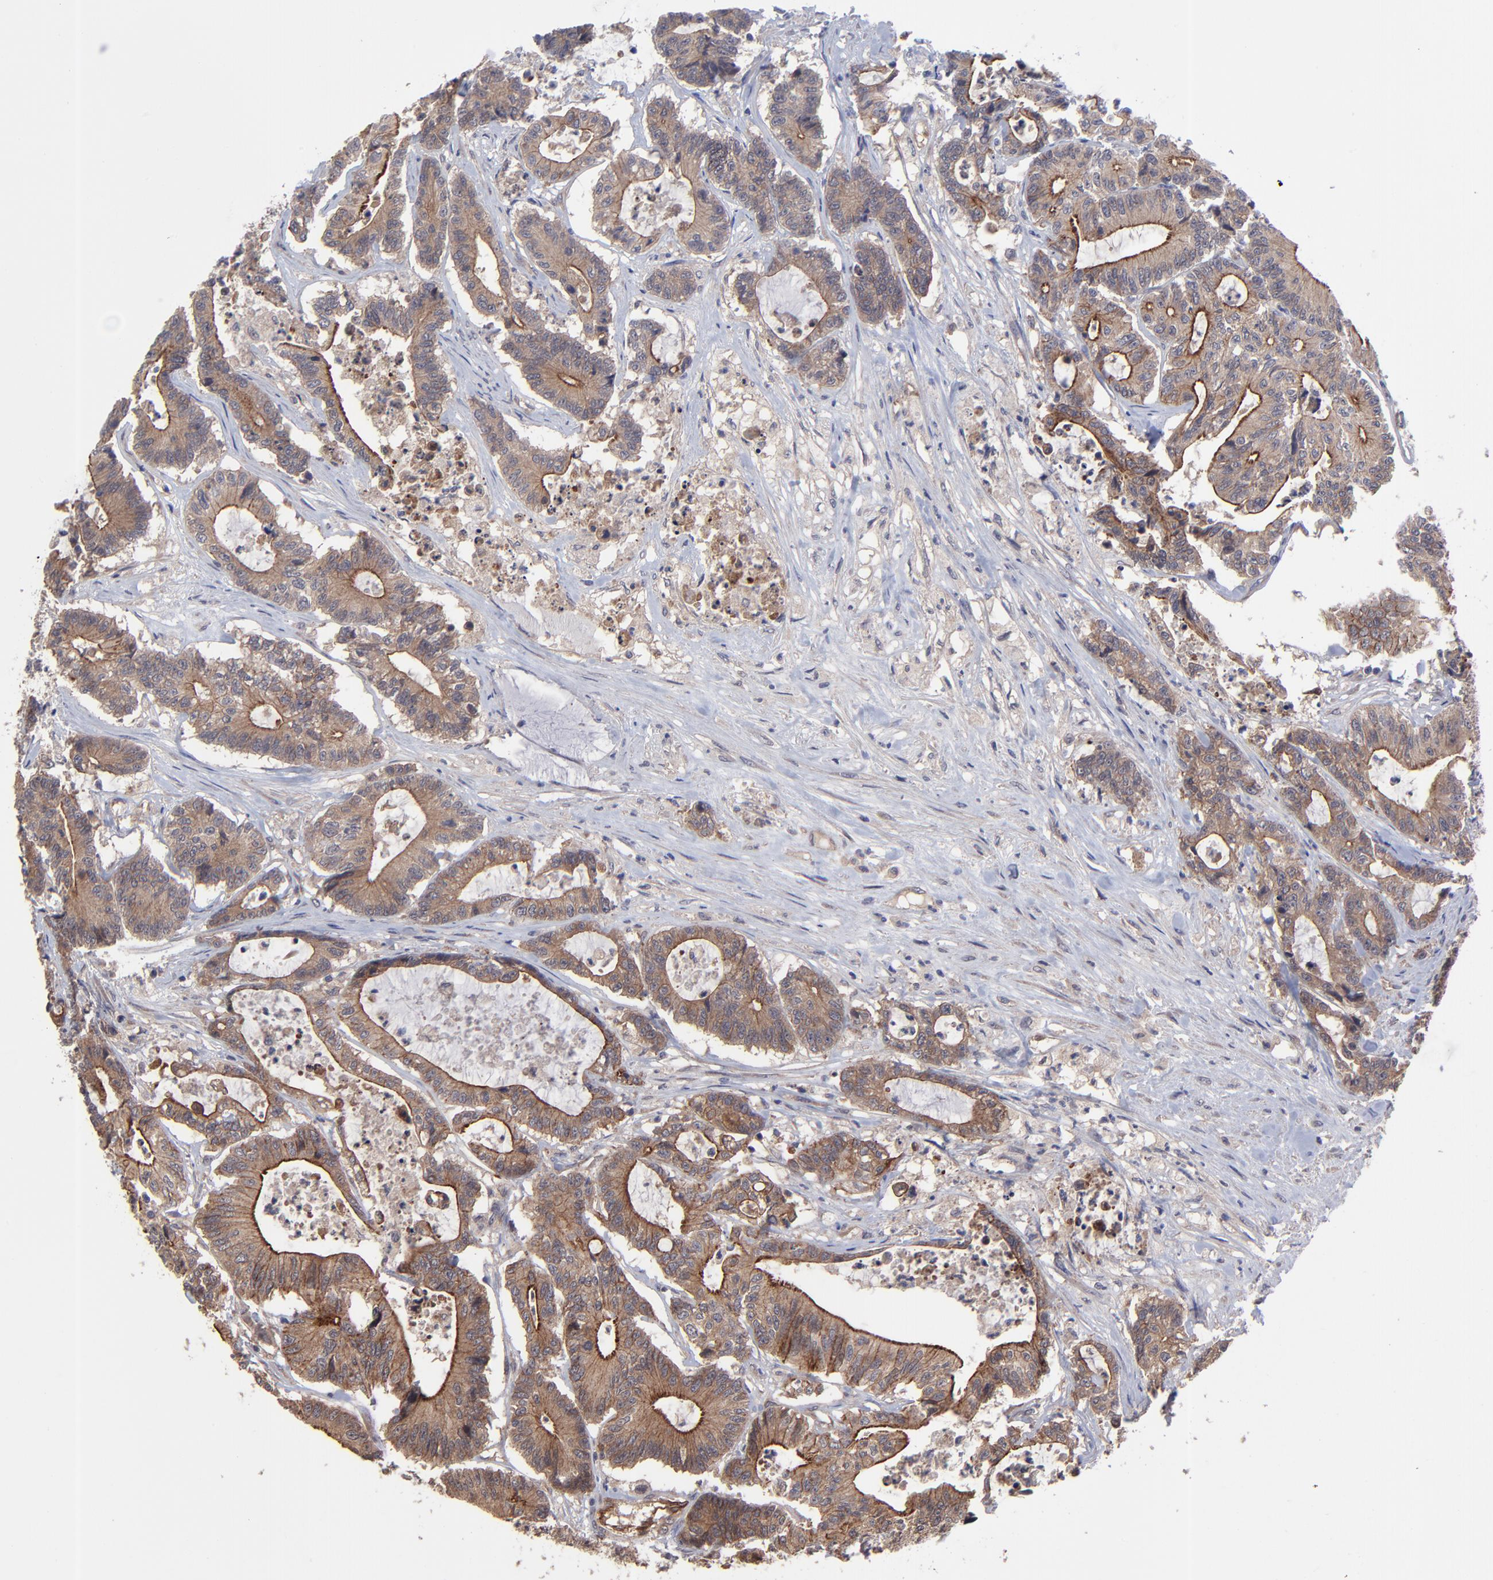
{"staining": {"intensity": "moderate", "quantity": ">75%", "location": "cytoplasmic/membranous"}, "tissue": "colorectal cancer", "cell_type": "Tumor cells", "image_type": "cancer", "snomed": [{"axis": "morphology", "description": "Adenocarcinoma, NOS"}, {"axis": "topography", "description": "Colon"}], "caption": "Immunohistochemical staining of colorectal adenocarcinoma exhibits medium levels of moderate cytoplasmic/membranous expression in approximately >75% of tumor cells.", "gene": "ZNF780B", "patient": {"sex": "female", "age": 84}}